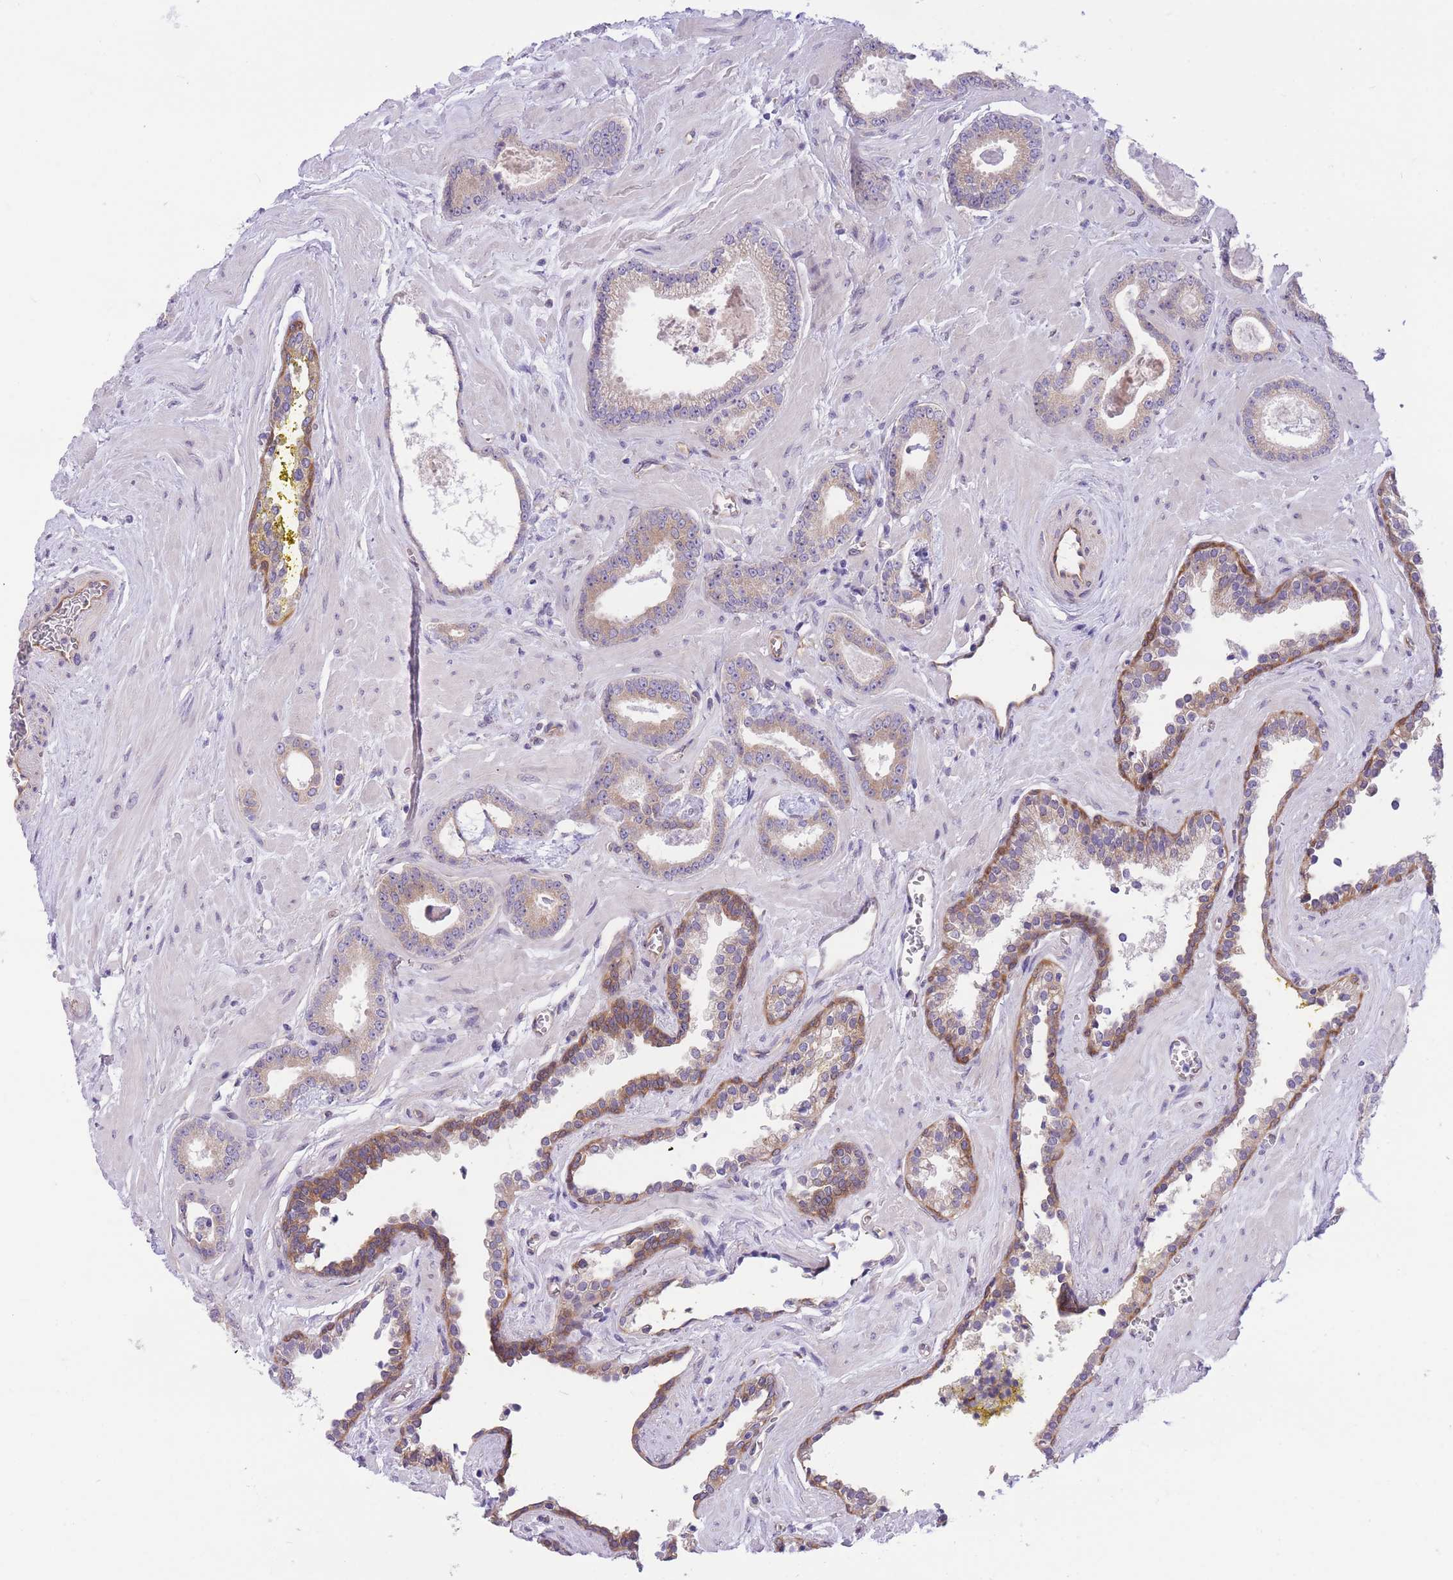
{"staining": {"intensity": "weak", "quantity": ">75%", "location": "cytoplasmic/membranous"}, "tissue": "prostate cancer", "cell_type": "Tumor cells", "image_type": "cancer", "snomed": [{"axis": "morphology", "description": "Adenocarcinoma, Low grade"}, {"axis": "topography", "description": "Prostate"}], "caption": "IHC (DAB) staining of human prostate cancer exhibits weak cytoplasmic/membranous protein positivity in approximately >75% of tumor cells. The staining was performed using DAB (3,3'-diaminobenzidine) to visualize the protein expression in brown, while the nuclei were stained in blue with hematoxylin (Magnification: 20x).", "gene": "WWOX", "patient": {"sex": "male", "age": 60}}